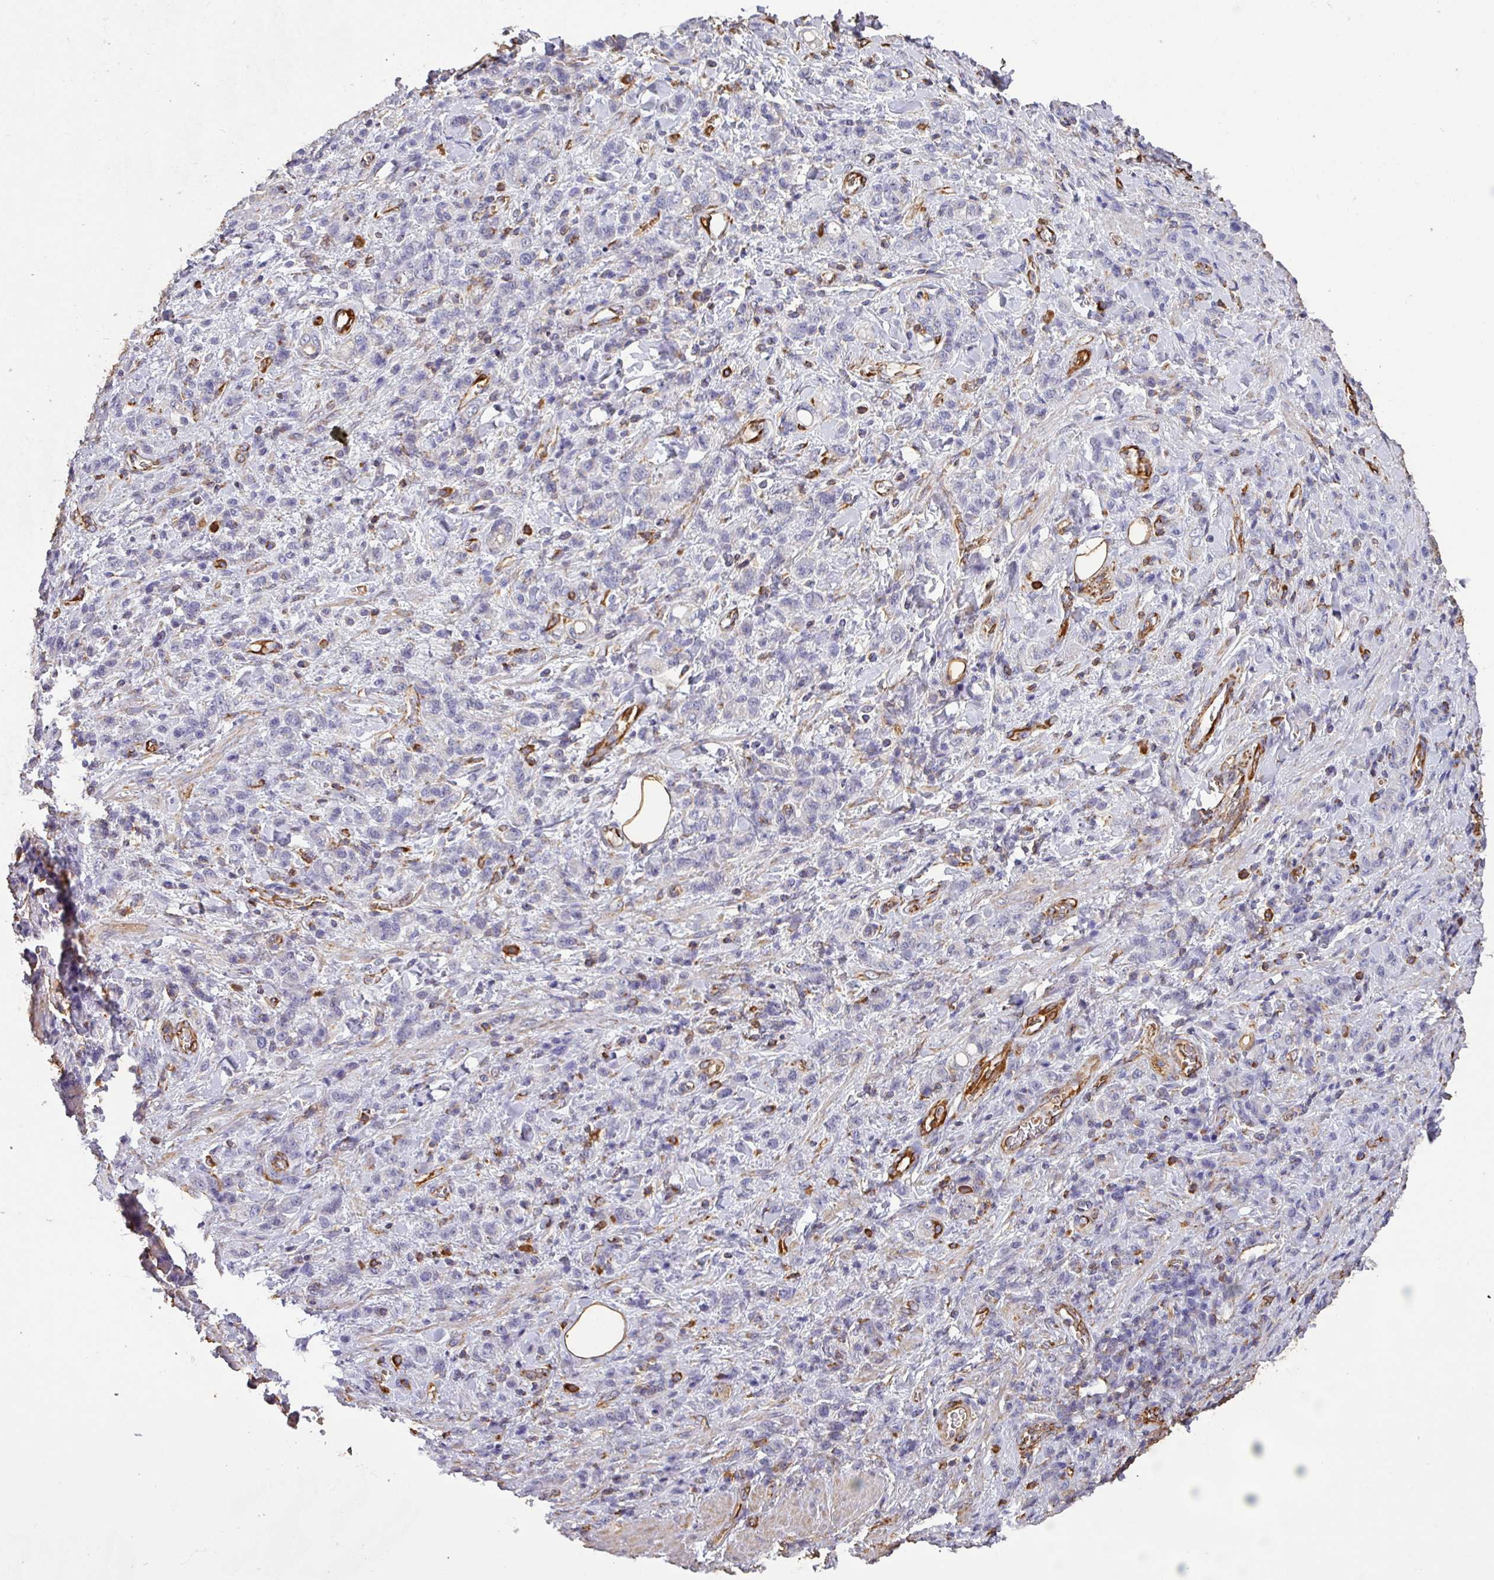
{"staining": {"intensity": "negative", "quantity": "none", "location": "none"}, "tissue": "stomach cancer", "cell_type": "Tumor cells", "image_type": "cancer", "snomed": [{"axis": "morphology", "description": "Adenocarcinoma, NOS"}, {"axis": "topography", "description": "Stomach"}], "caption": "Tumor cells show no significant protein positivity in stomach cancer.", "gene": "ZNF280C", "patient": {"sex": "male", "age": 77}}